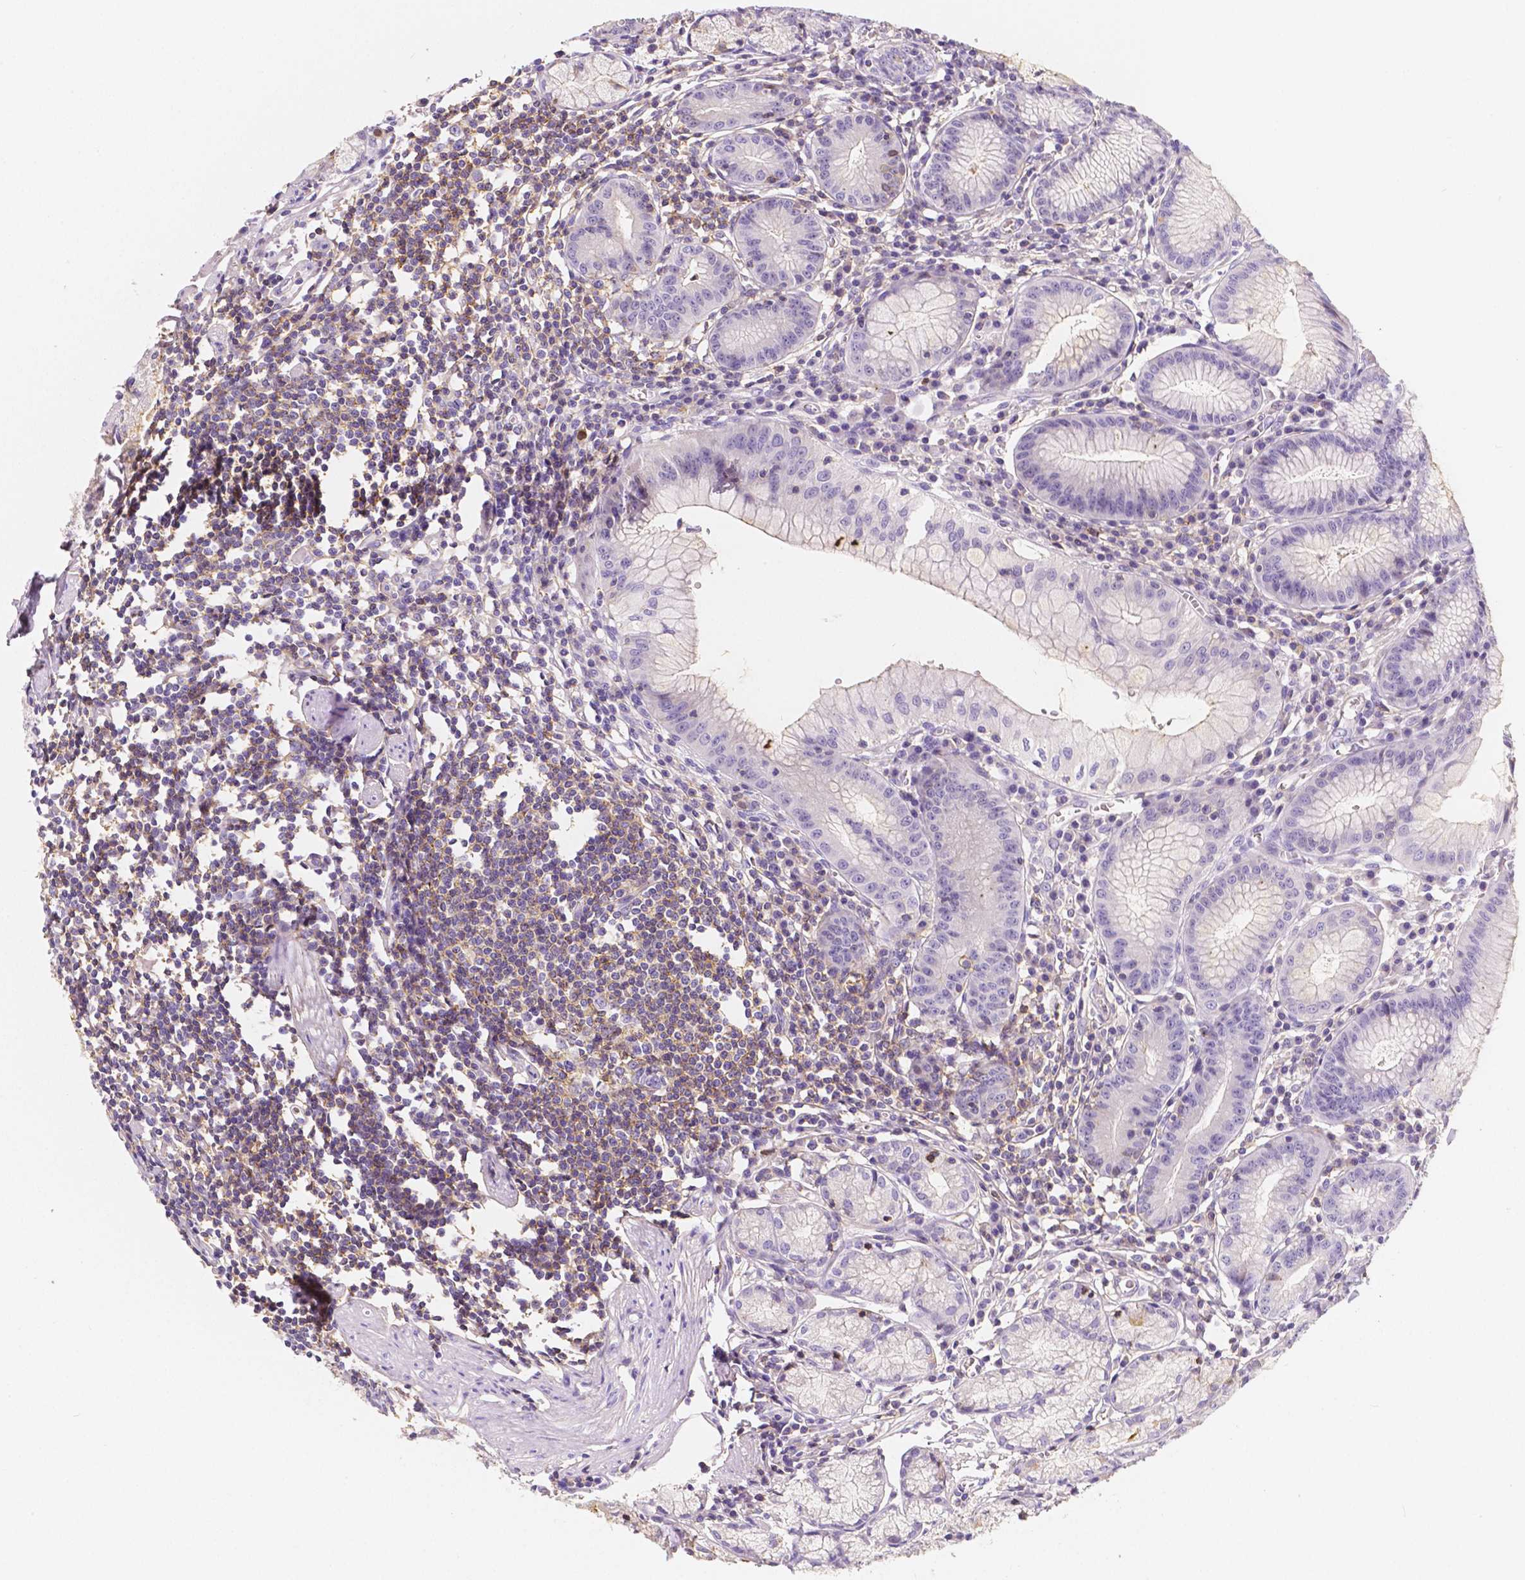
{"staining": {"intensity": "moderate", "quantity": "<25%", "location": "cytoplasmic/membranous"}, "tissue": "stomach", "cell_type": "Glandular cells", "image_type": "normal", "snomed": [{"axis": "morphology", "description": "Normal tissue, NOS"}, {"axis": "topography", "description": "Stomach"}], "caption": "Benign stomach displays moderate cytoplasmic/membranous staining in about <25% of glandular cells.", "gene": "GABRD", "patient": {"sex": "male", "age": 55}}